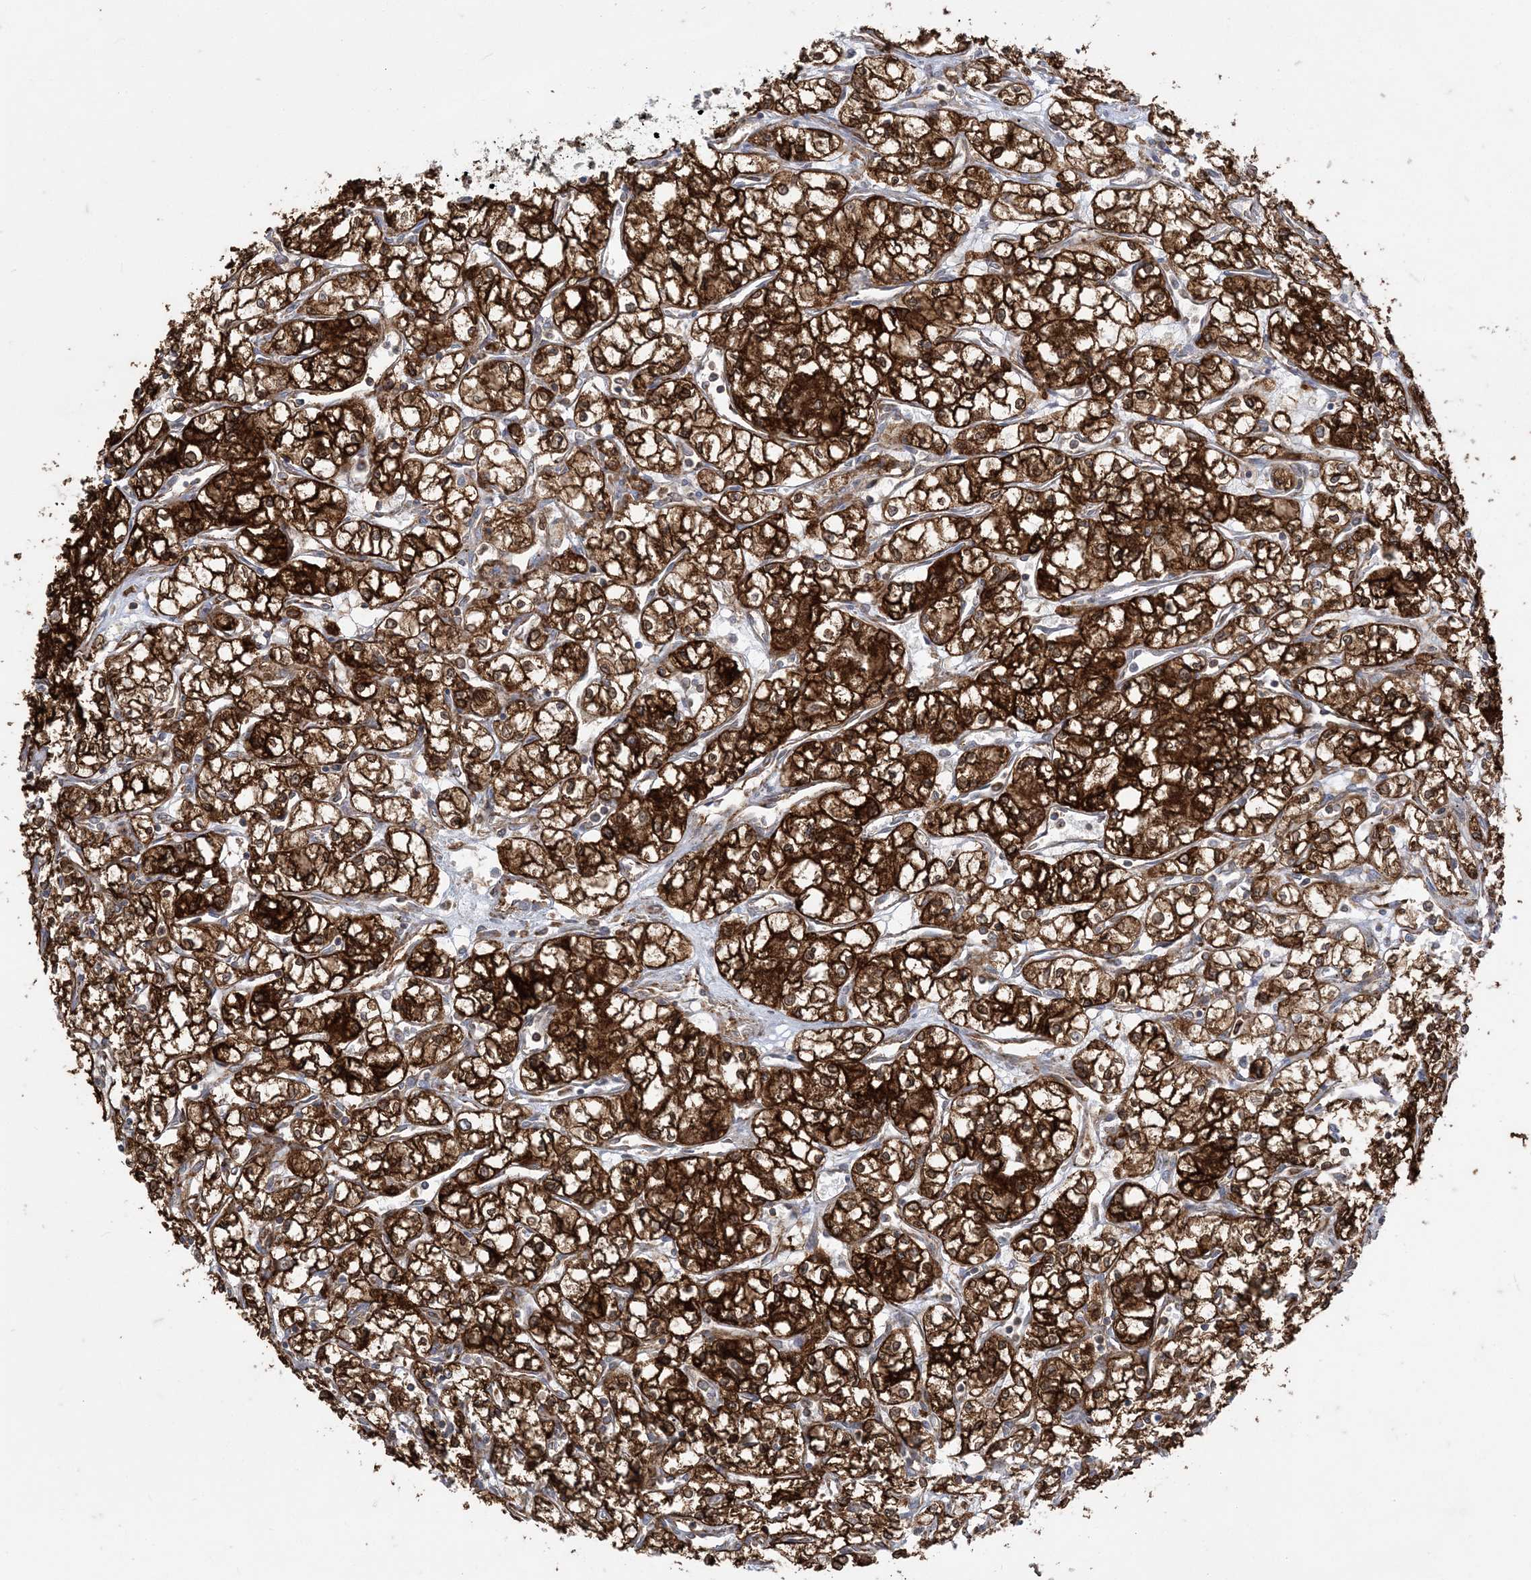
{"staining": {"intensity": "strong", "quantity": ">75%", "location": "cytoplasmic/membranous"}, "tissue": "renal cancer", "cell_type": "Tumor cells", "image_type": "cancer", "snomed": [{"axis": "morphology", "description": "Adenocarcinoma, NOS"}, {"axis": "topography", "description": "Kidney"}], "caption": "IHC staining of renal cancer (adenocarcinoma), which exhibits high levels of strong cytoplasmic/membranous positivity in approximately >75% of tumor cells indicating strong cytoplasmic/membranous protein positivity. The staining was performed using DAB (3,3'-diaminobenzidine) (brown) for protein detection and nuclei were counterstained in hematoxylin (blue).", "gene": "DERL3", "patient": {"sex": "male", "age": 59}}